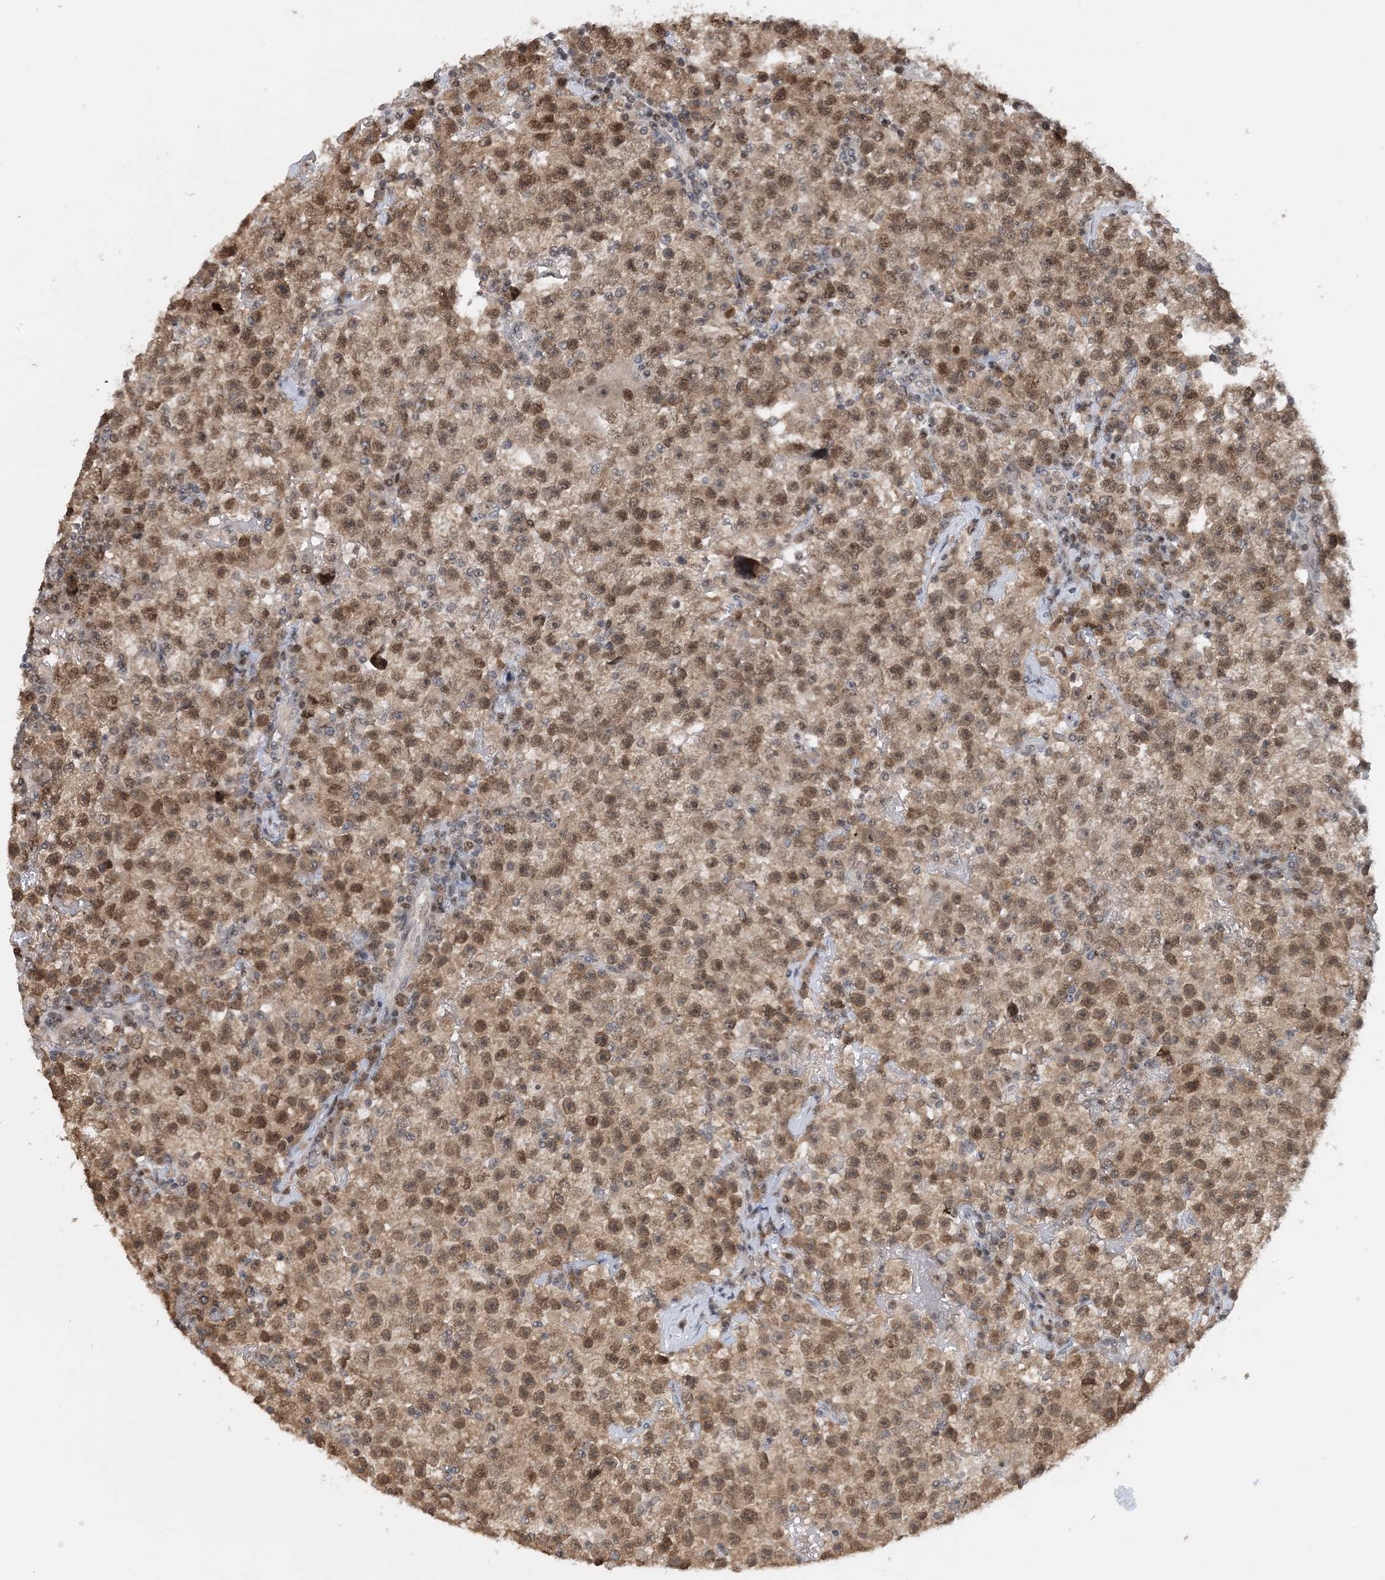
{"staining": {"intensity": "moderate", "quantity": ">75%", "location": "nuclear"}, "tissue": "testis cancer", "cell_type": "Tumor cells", "image_type": "cancer", "snomed": [{"axis": "morphology", "description": "Seminoma, NOS"}, {"axis": "topography", "description": "Testis"}], "caption": "Immunohistochemistry (IHC) histopathology image of neoplastic tissue: human testis seminoma stained using immunohistochemistry displays medium levels of moderate protein expression localized specifically in the nuclear of tumor cells, appearing as a nuclear brown color.", "gene": "ACYP2", "patient": {"sex": "male", "age": 22}}